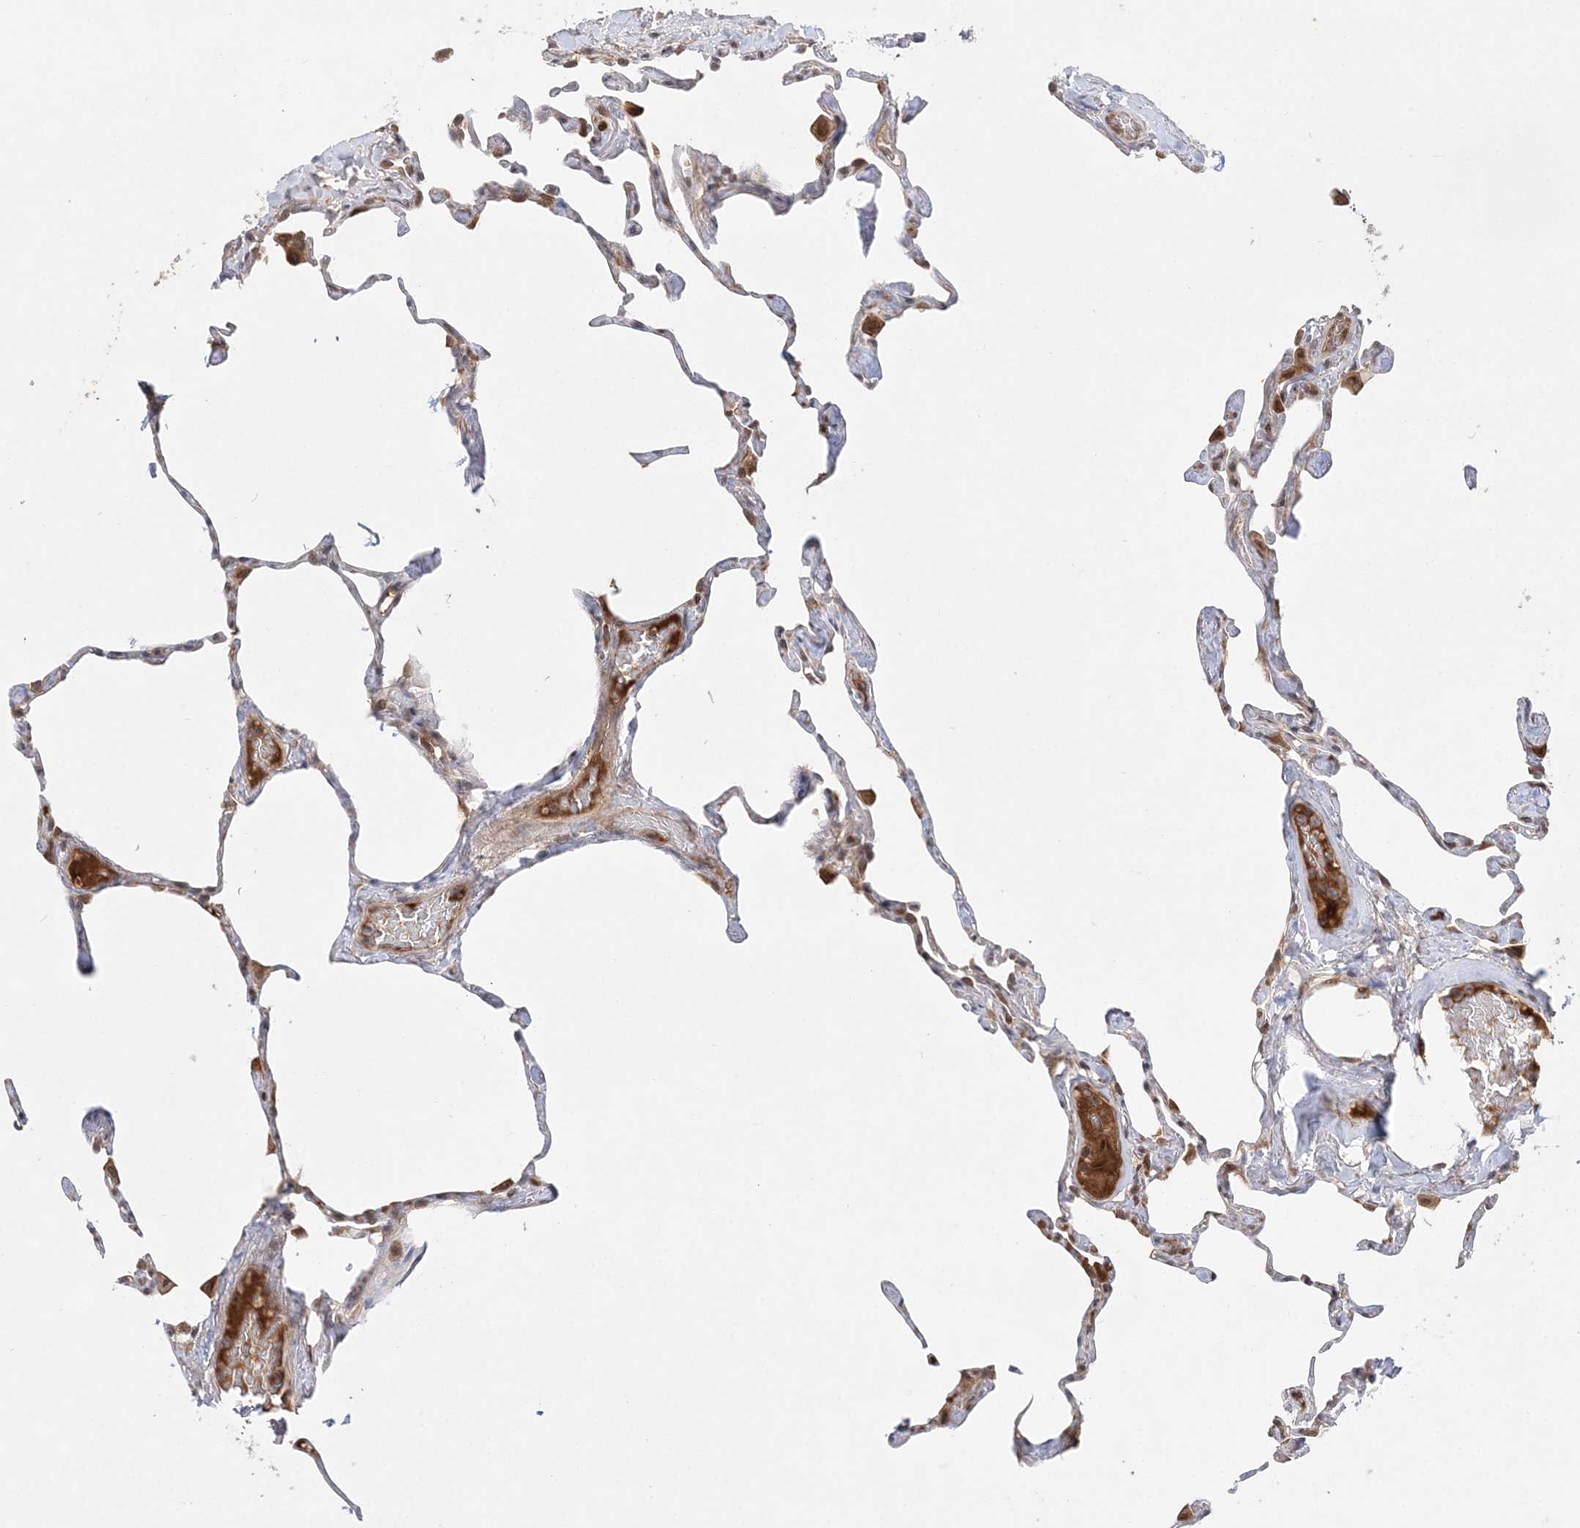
{"staining": {"intensity": "moderate", "quantity": "<25%", "location": "cytoplasmic/membranous"}, "tissue": "lung", "cell_type": "Alveolar cells", "image_type": "normal", "snomed": [{"axis": "morphology", "description": "Normal tissue, NOS"}, {"axis": "topography", "description": "Lung"}], "caption": "Lung stained with a brown dye displays moderate cytoplasmic/membranous positive staining in about <25% of alveolar cells.", "gene": "TMEM132B", "patient": {"sex": "male", "age": 65}}